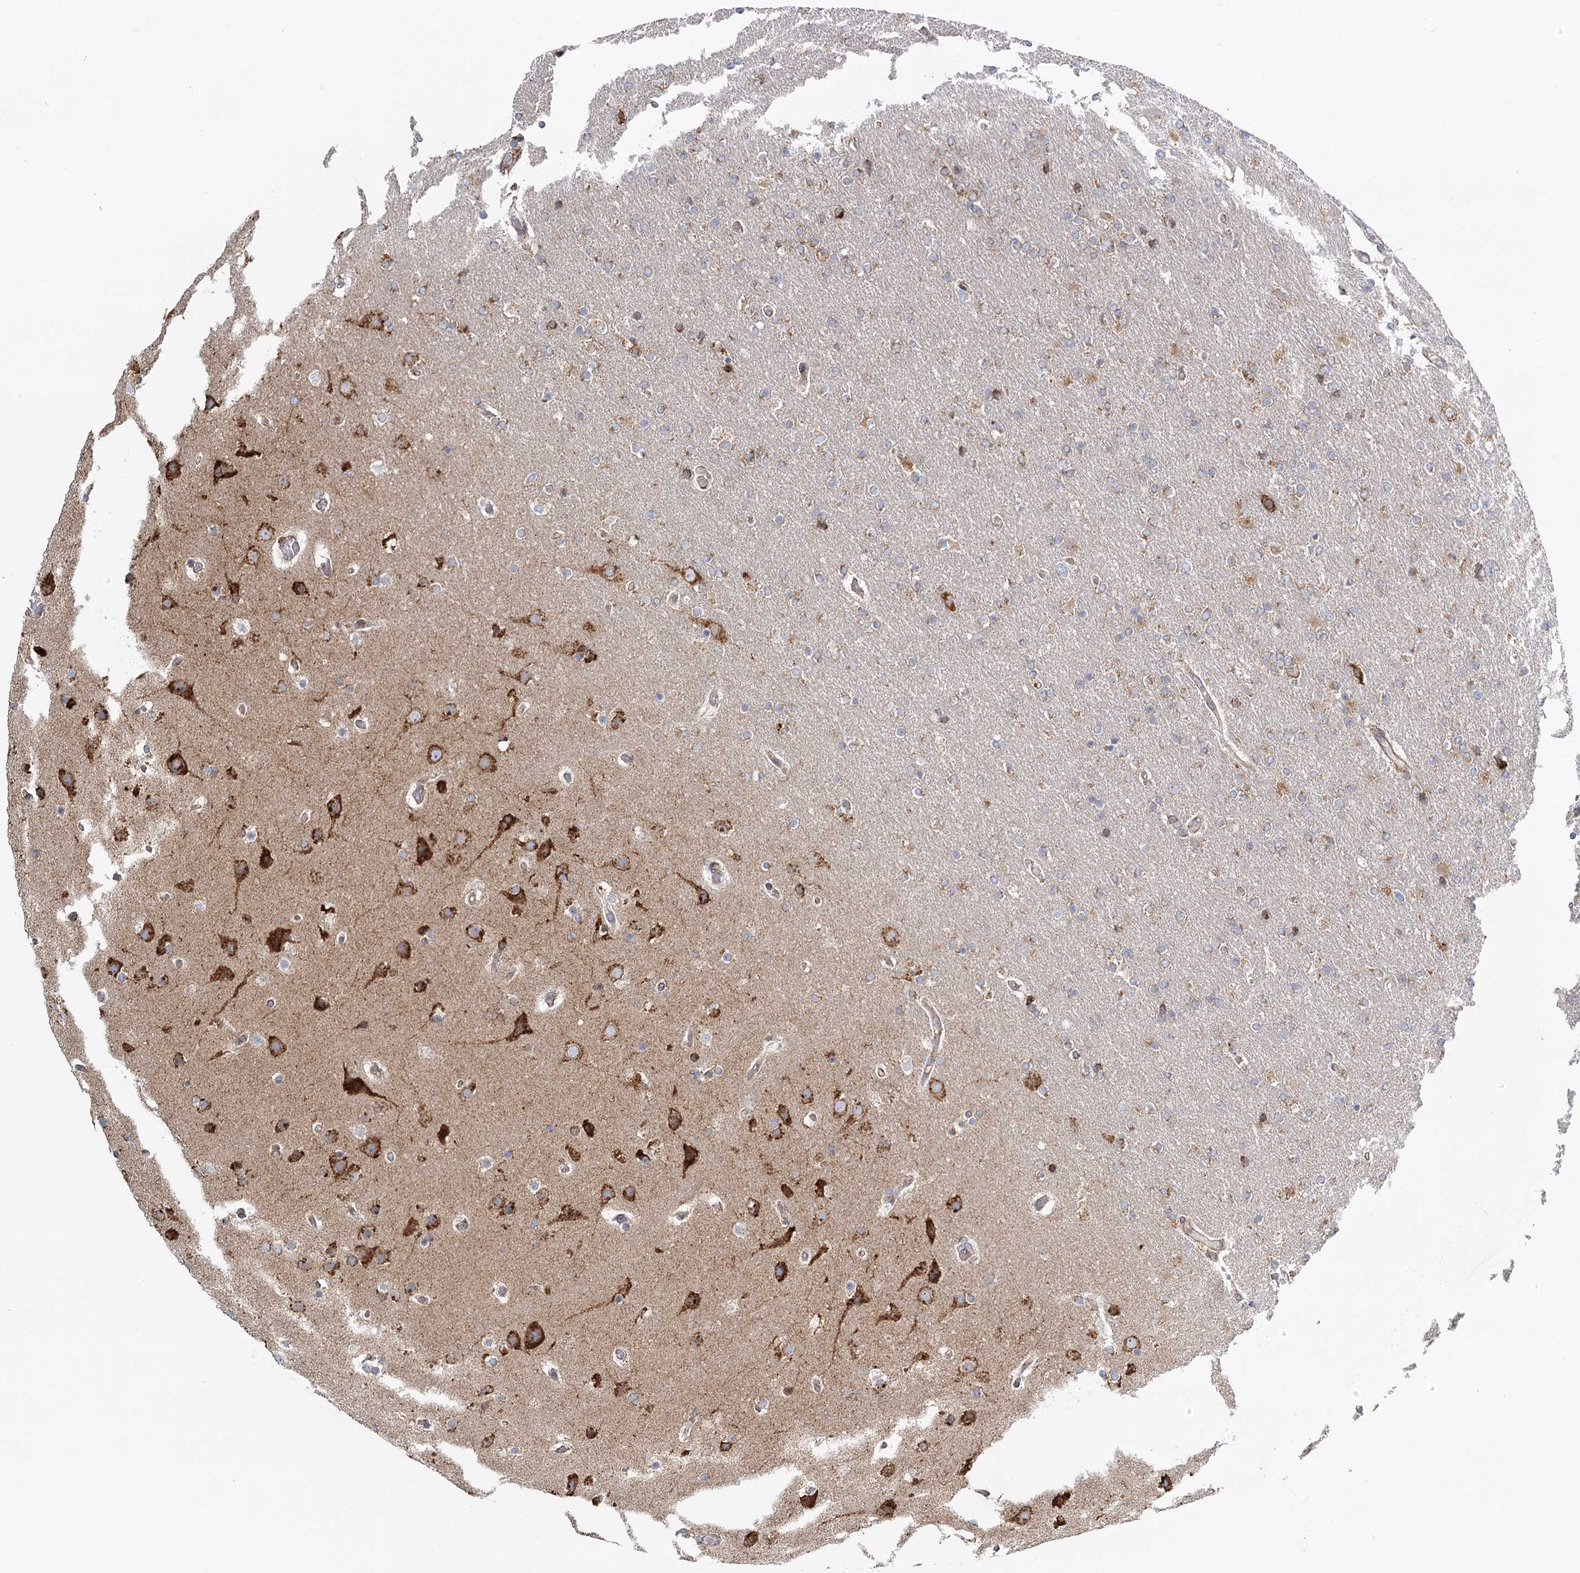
{"staining": {"intensity": "moderate", "quantity": "25%-75%", "location": "cytoplasmic/membranous"}, "tissue": "glioma", "cell_type": "Tumor cells", "image_type": "cancer", "snomed": [{"axis": "morphology", "description": "Glioma, malignant, High grade"}, {"axis": "topography", "description": "Cerebral cortex"}], "caption": "Immunohistochemistry (IHC) micrograph of glioma stained for a protein (brown), which shows medium levels of moderate cytoplasmic/membranous staining in approximately 25%-75% of tumor cells.", "gene": "TAS1R1", "patient": {"sex": "female", "age": 36}}